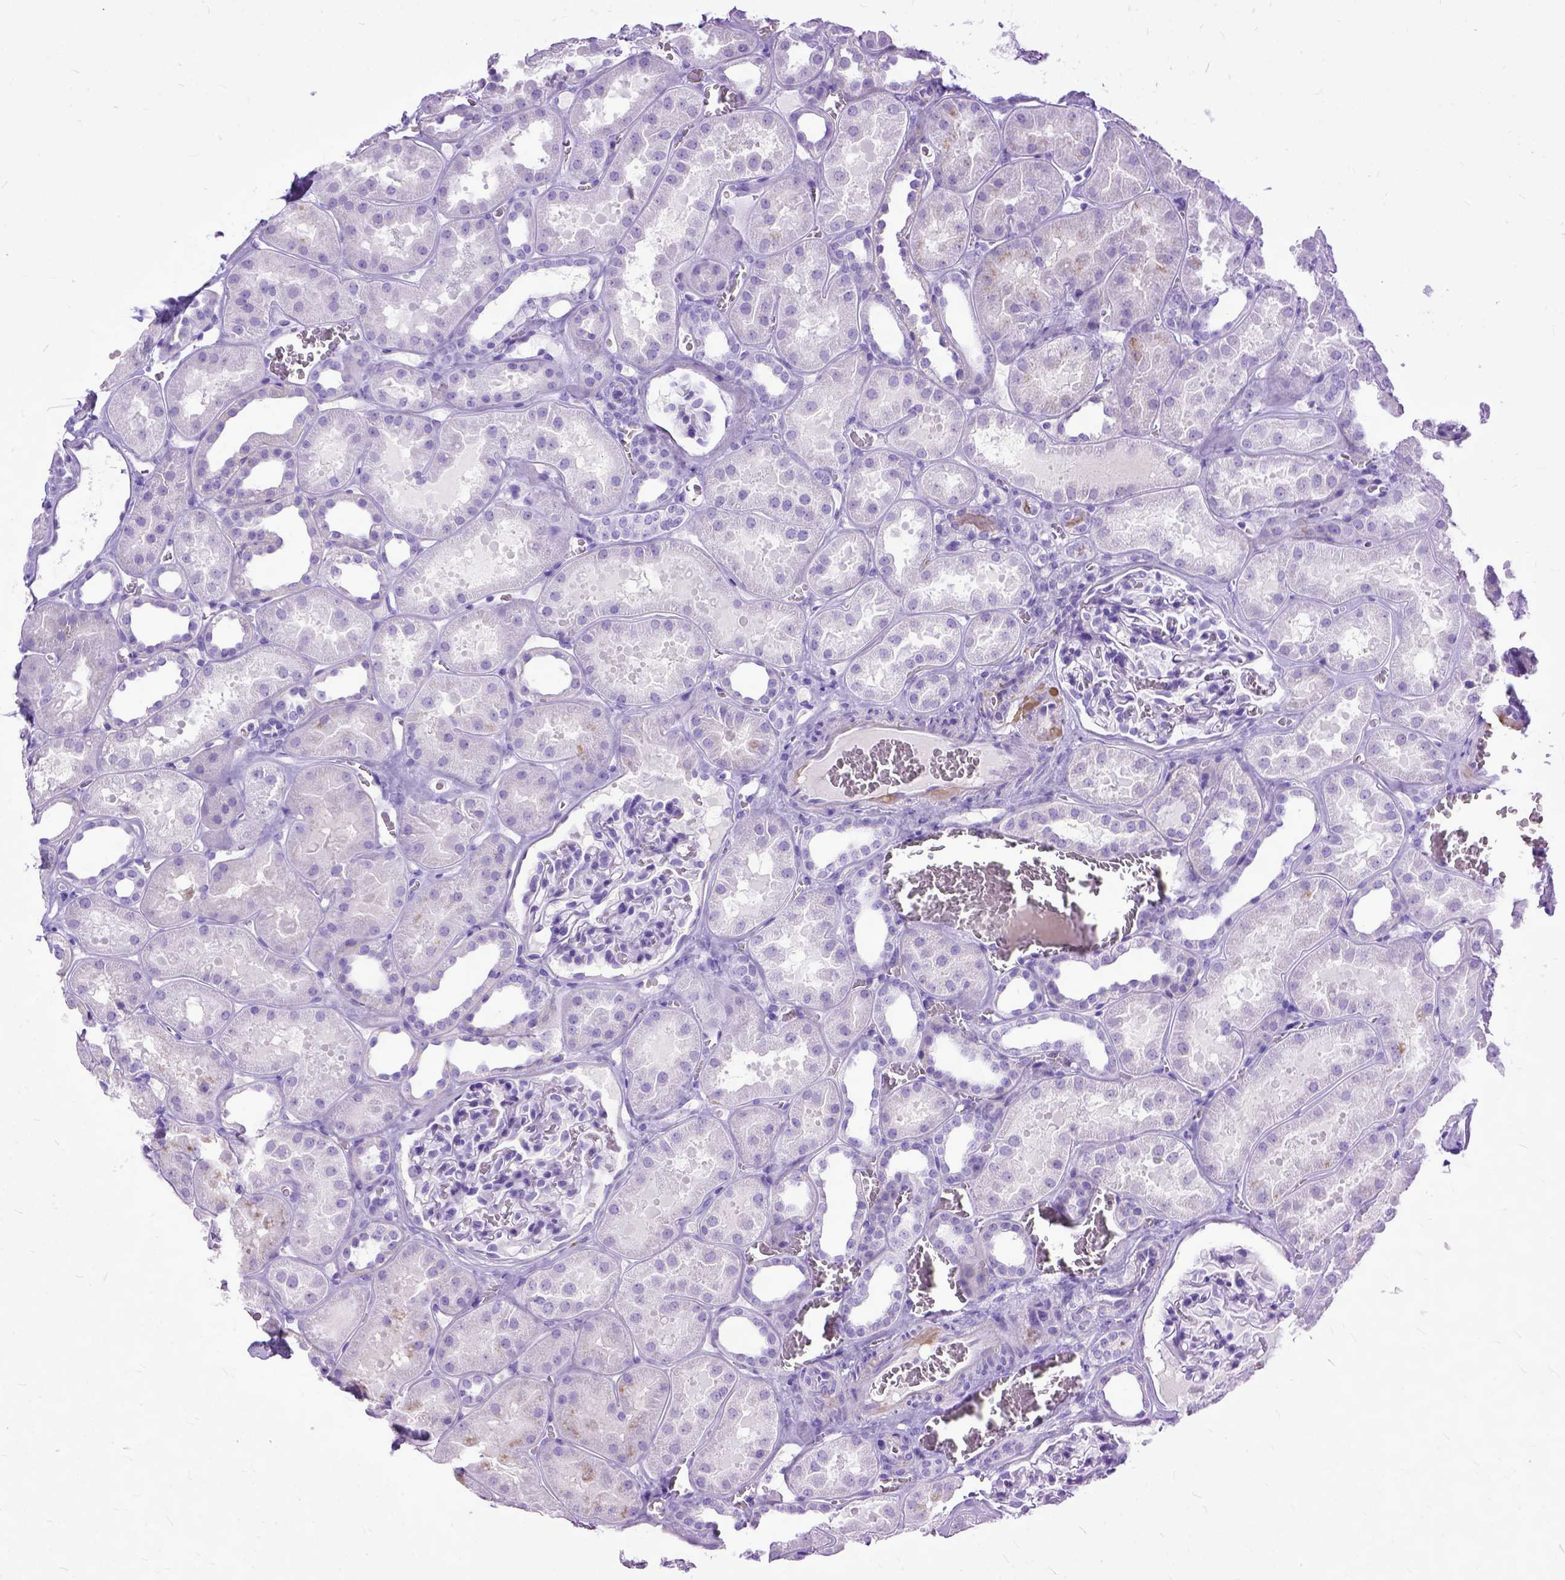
{"staining": {"intensity": "negative", "quantity": "none", "location": "none"}, "tissue": "kidney", "cell_type": "Cells in glomeruli", "image_type": "normal", "snomed": [{"axis": "morphology", "description": "Normal tissue, NOS"}, {"axis": "topography", "description": "Kidney"}], "caption": "Cells in glomeruli show no significant protein positivity in normal kidney.", "gene": "GNGT1", "patient": {"sex": "female", "age": 41}}